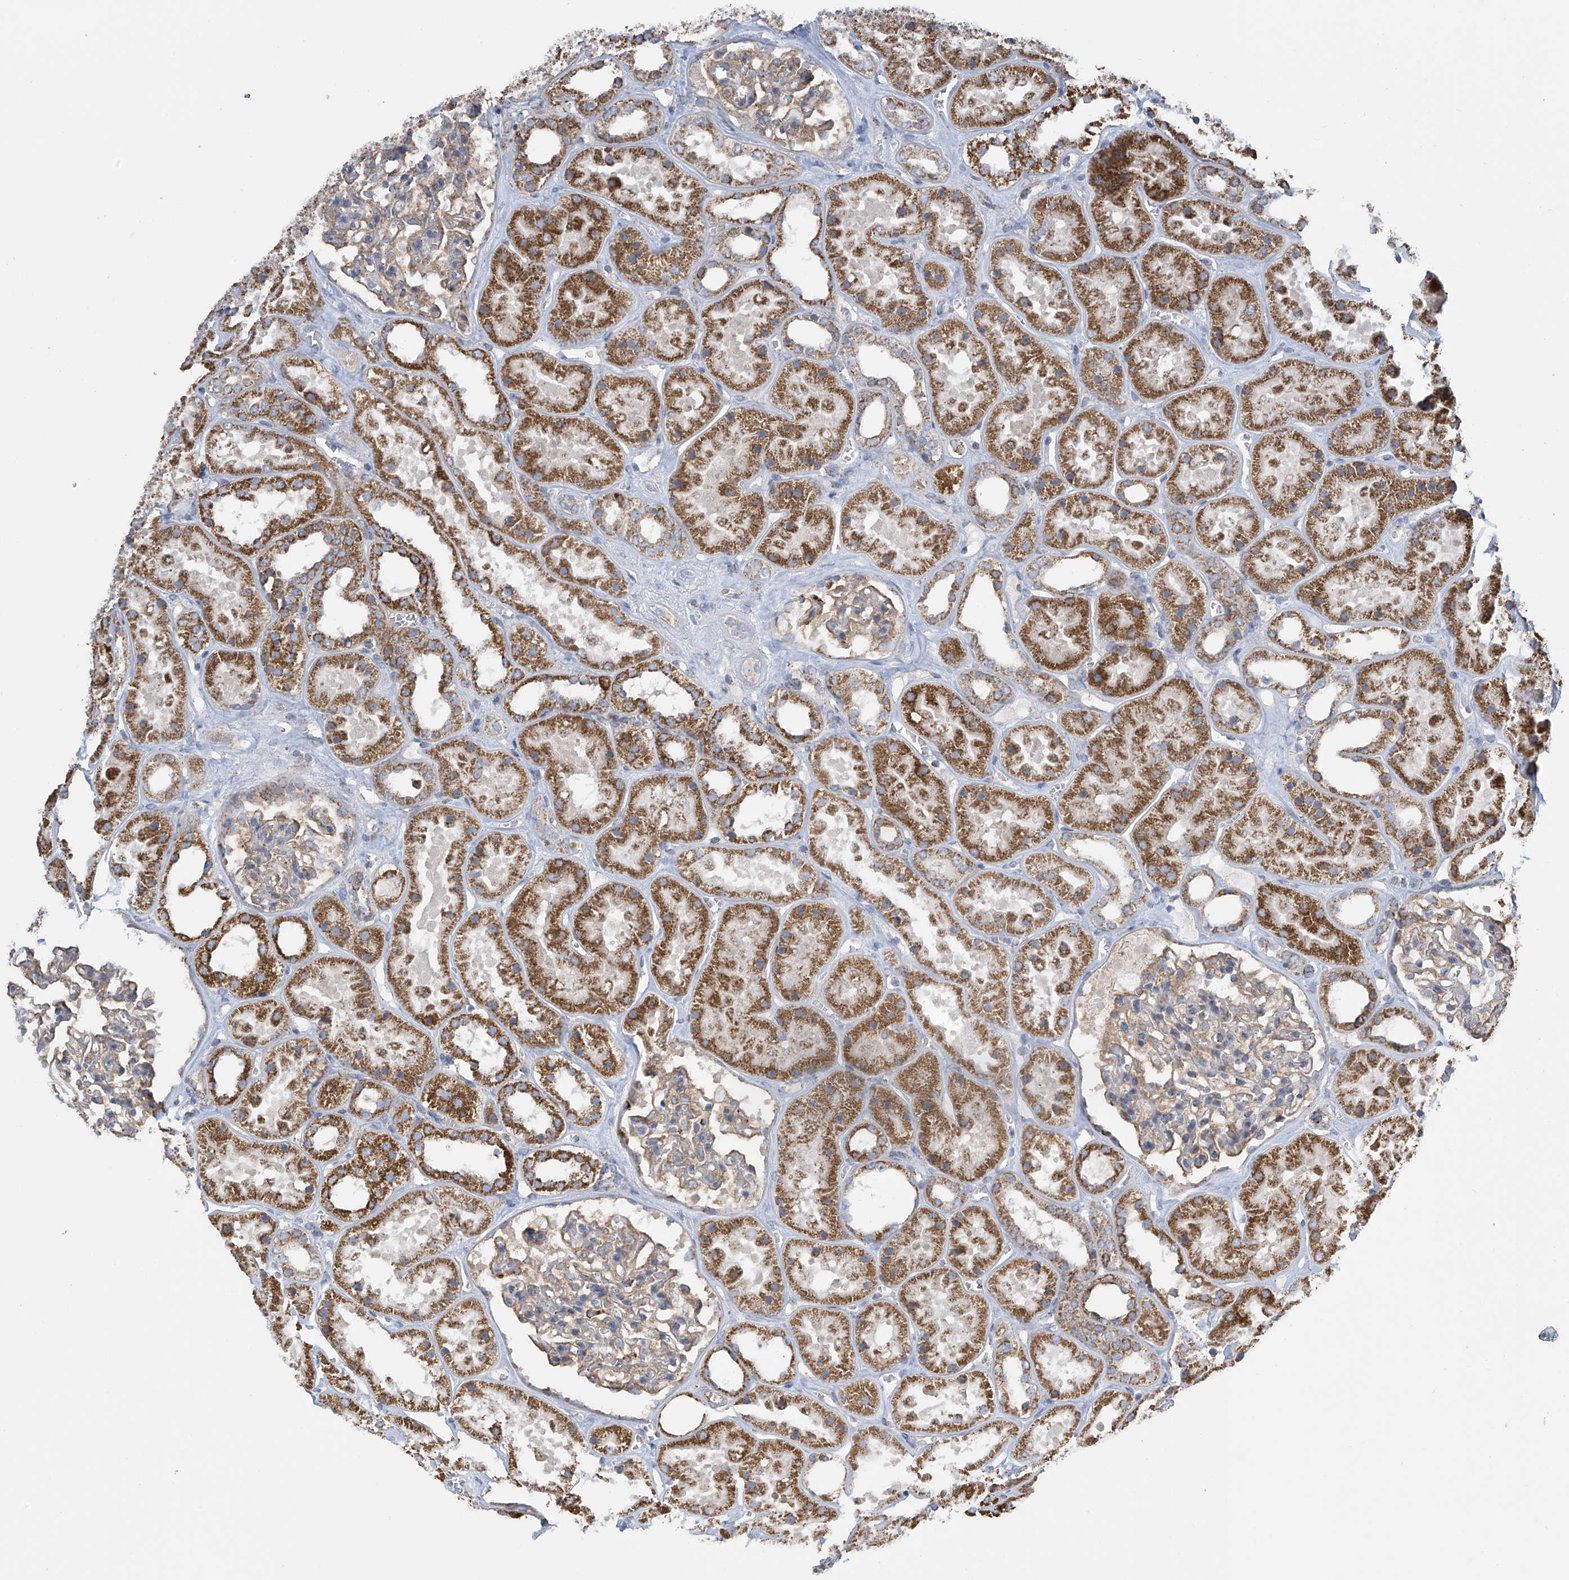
{"staining": {"intensity": "moderate", "quantity": "25%-75%", "location": "cytoplasmic/membranous"}, "tissue": "kidney", "cell_type": "Cells in glomeruli", "image_type": "normal", "snomed": [{"axis": "morphology", "description": "Normal tissue, NOS"}, {"axis": "topography", "description": "Kidney"}], "caption": "This micrograph shows immunohistochemistry staining of normal kidney, with medium moderate cytoplasmic/membranous expression in about 25%-75% of cells in glomeruli.", "gene": "PNPT1", "patient": {"sex": "female", "age": 41}}